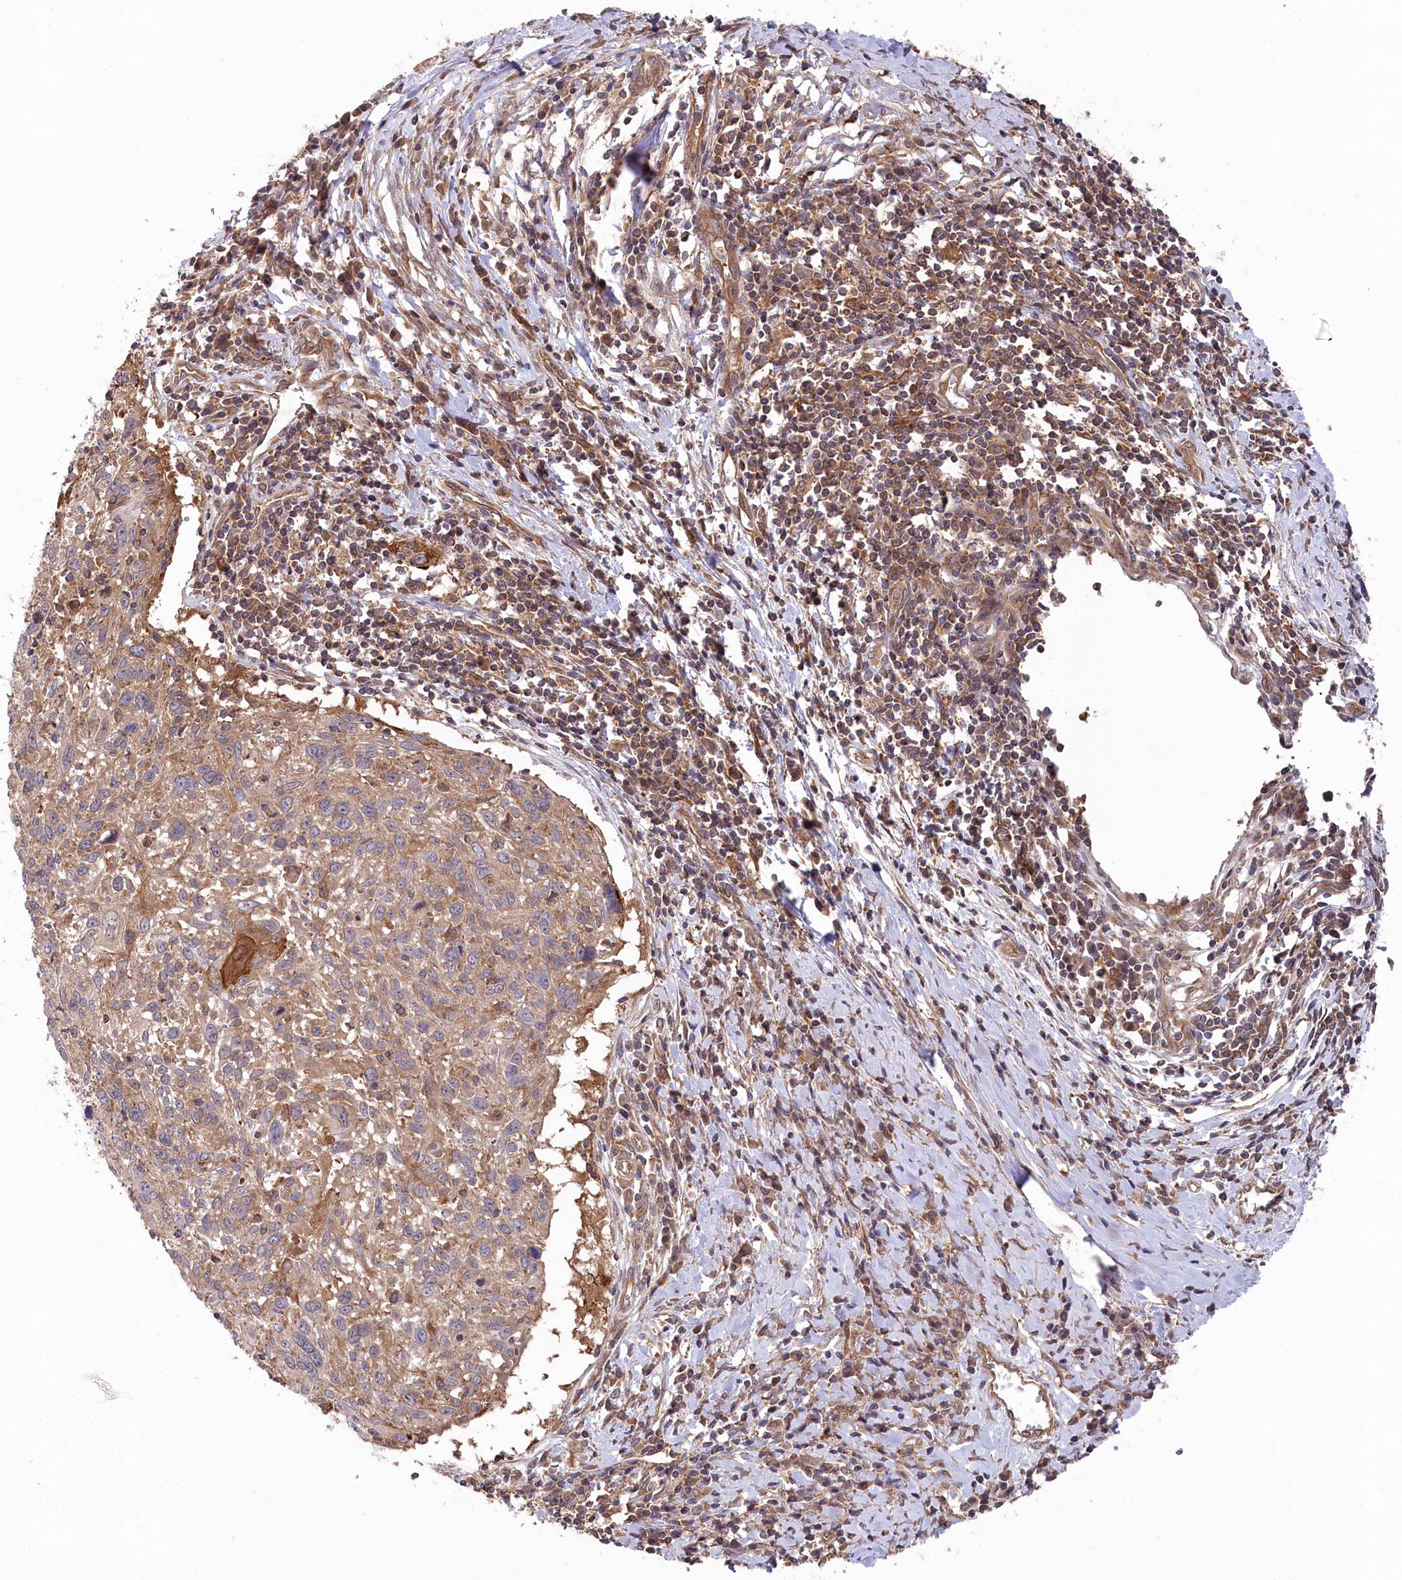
{"staining": {"intensity": "weak", "quantity": "25%-75%", "location": "cytoplasmic/membranous"}, "tissue": "cervical cancer", "cell_type": "Tumor cells", "image_type": "cancer", "snomed": [{"axis": "morphology", "description": "Squamous cell carcinoma, NOS"}, {"axis": "topography", "description": "Cervix"}], "caption": "Immunohistochemistry of human squamous cell carcinoma (cervical) shows low levels of weak cytoplasmic/membranous positivity in approximately 25%-75% of tumor cells. The protein is shown in brown color, while the nuclei are stained blue.", "gene": "PPP1R21", "patient": {"sex": "female", "age": 51}}